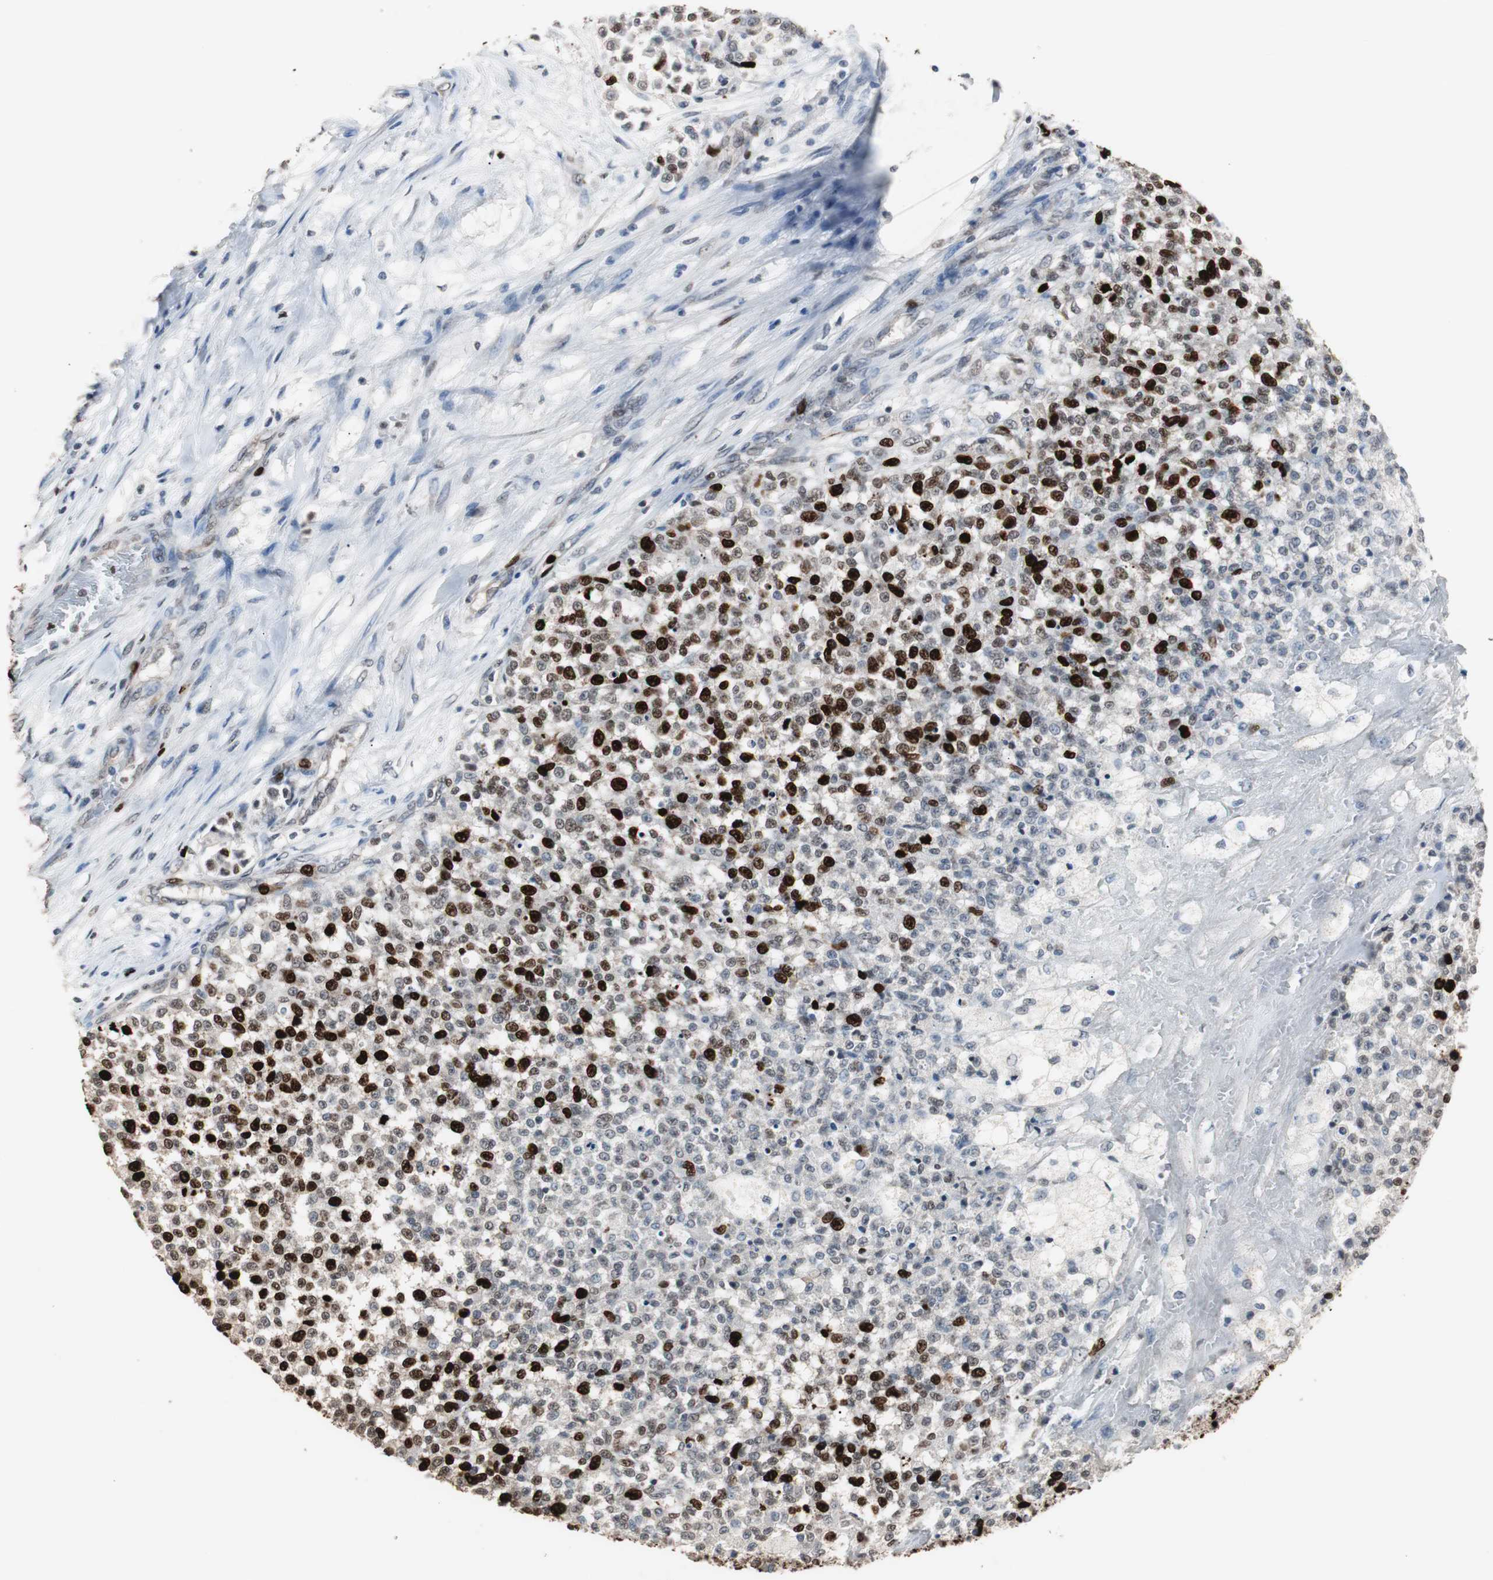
{"staining": {"intensity": "strong", "quantity": "25%-75%", "location": "nuclear"}, "tissue": "testis cancer", "cell_type": "Tumor cells", "image_type": "cancer", "snomed": [{"axis": "morphology", "description": "Seminoma, NOS"}, {"axis": "topography", "description": "Testis"}], "caption": "A high amount of strong nuclear positivity is present in approximately 25%-75% of tumor cells in testis seminoma tissue.", "gene": "TOP2A", "patient": {"sex": "male", "age": 59}}